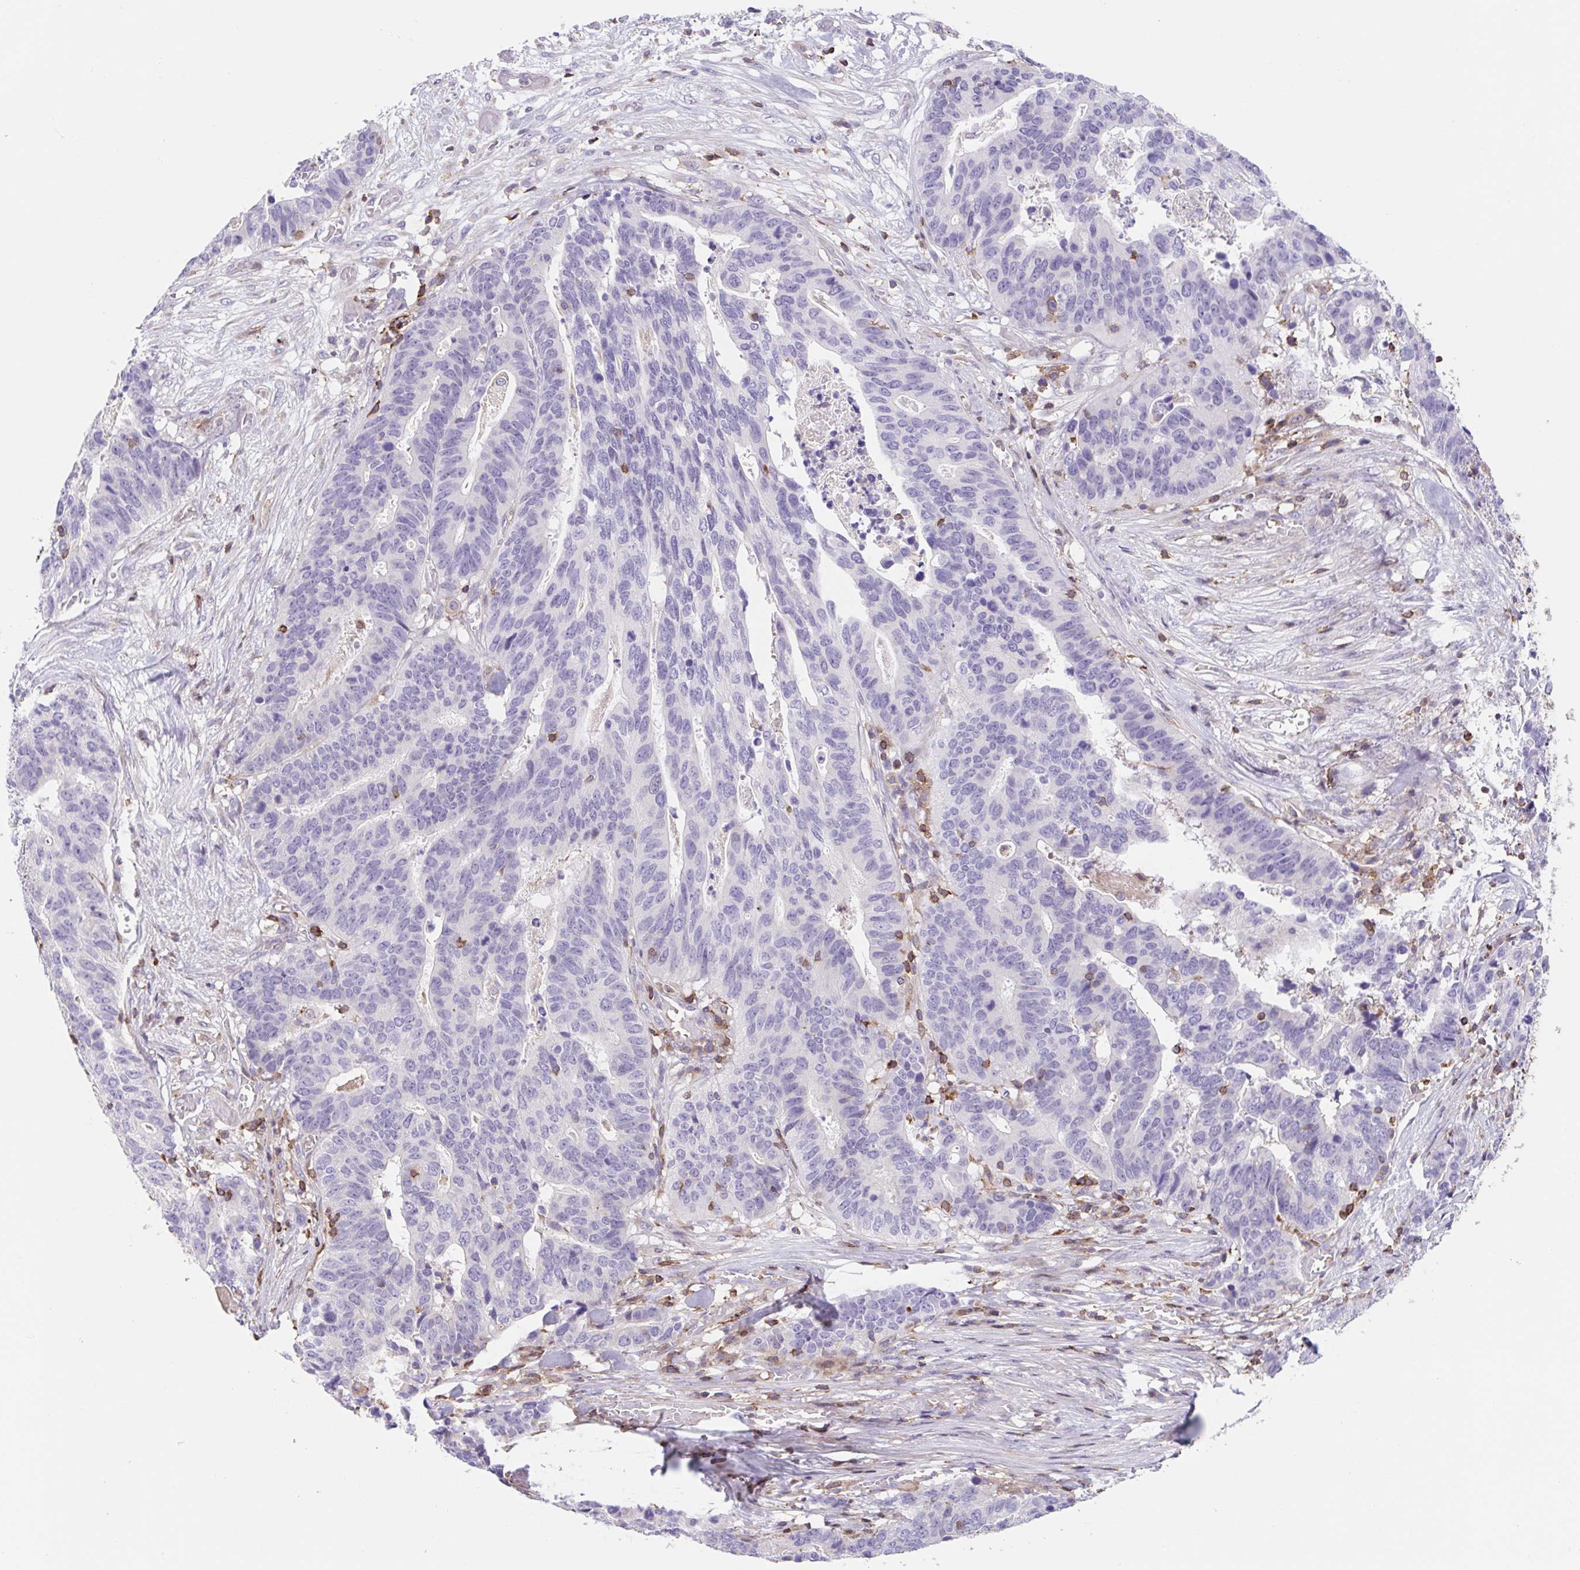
{"staining": {"intensity": "negative", "quantity": "none", "location": "none"}, "tissue": "stomach cancer", "cell_type": "Tumor cells", "image_type": "cancer", "snomed": [{"axis": "morphology", "description": "Adenocarcinoma, NOS"}, {"axis": "topography", "description": "Stomach, upper"}], "caption": "Immunohistochemistry (IHC) of adenocarcinoma (stomach) demonstrates no expression in tumor cells.", "gene": "TPRG1", "patient": {"sex": "female", "age": 67}}